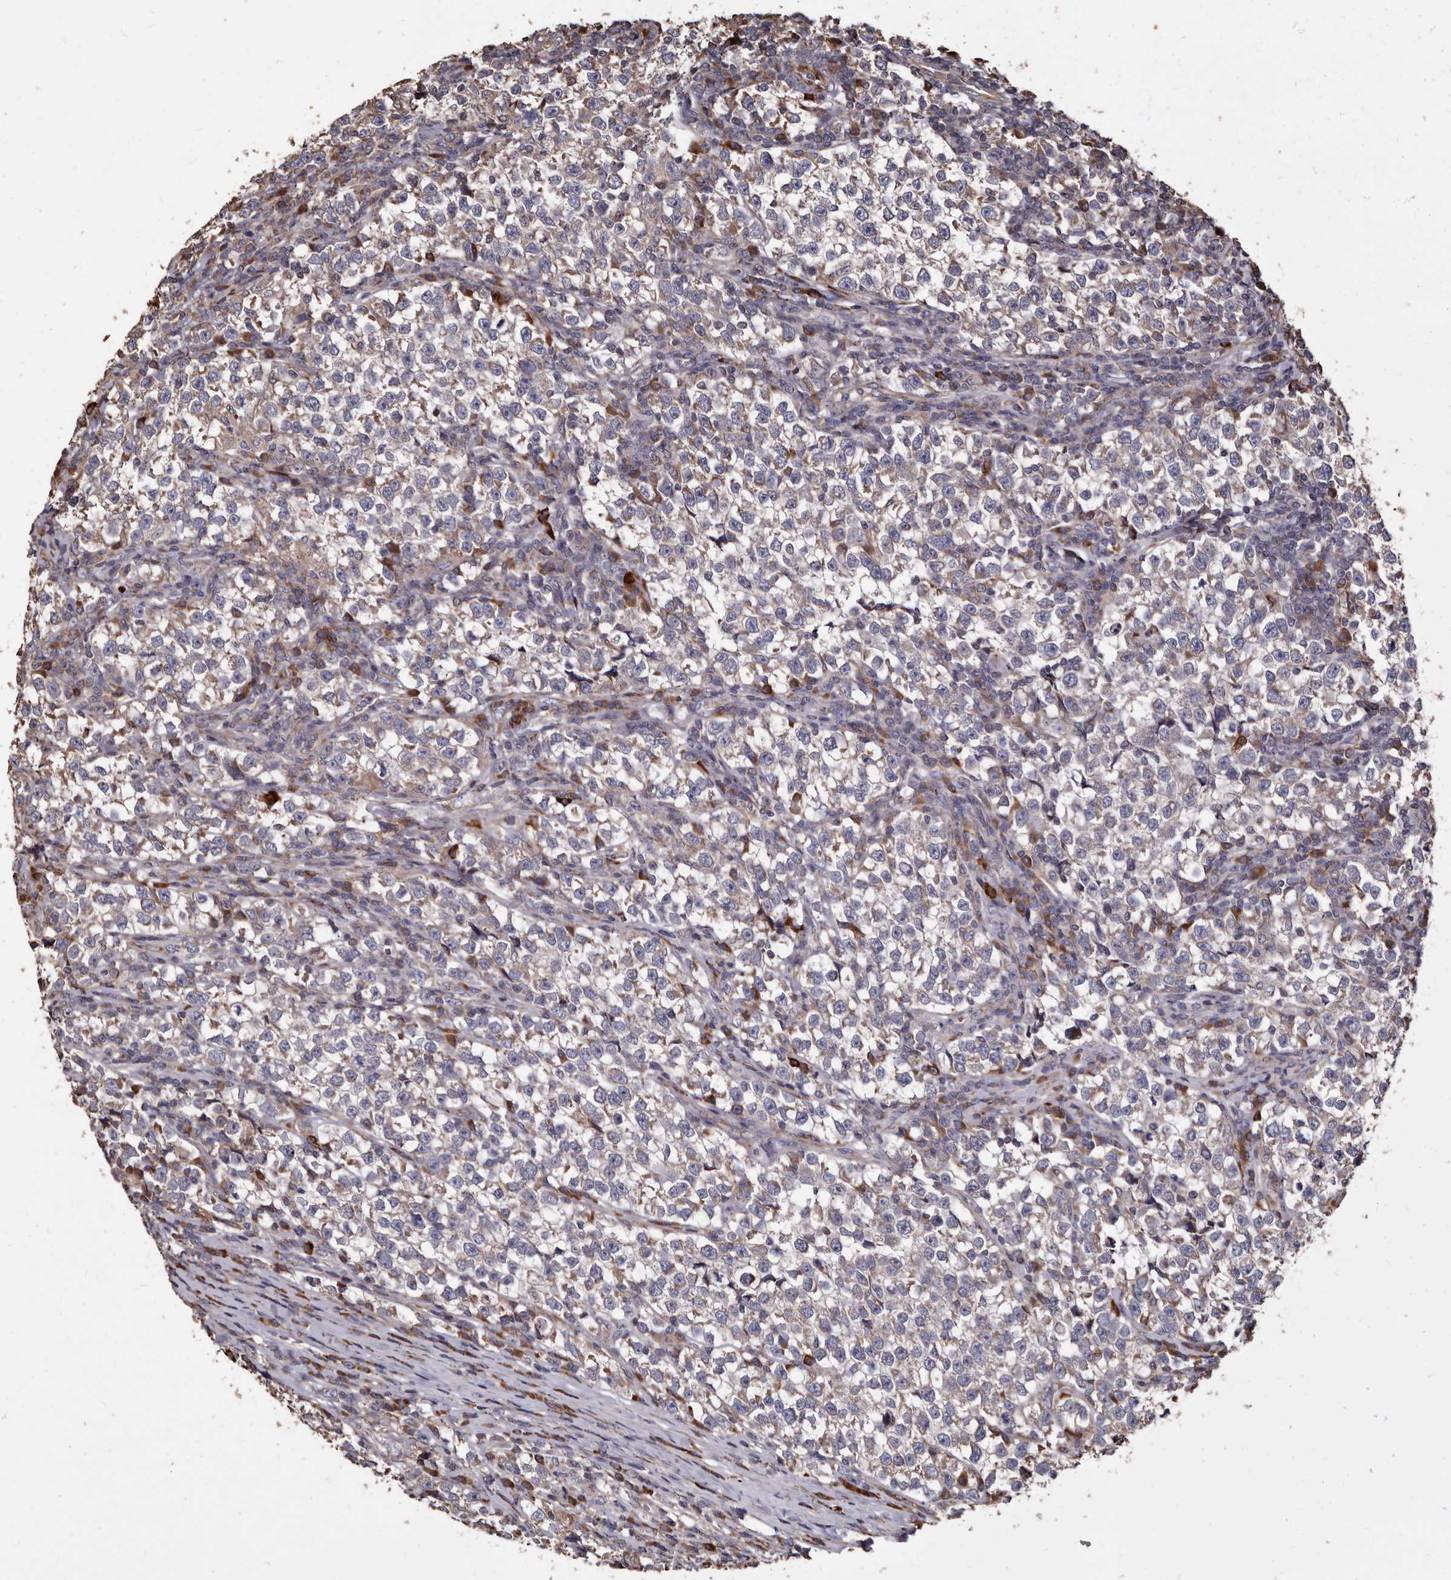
{"staining": {"intensity": "weak", "quantity": "<25%", "location": "cytoplasmic/membranous"}, "tissue": "testis cancer", "cell_type": "Tumor cells", "image_type": "cancer", "snomed": [{"axis": "morphology", "description": "Normal tissue, NOS"}, {"axis": "morphology", "description": "Seminoma, NOS"}, {"axis": "topography", "description": "Testis"}], "caption": "This image is of testis seminoma stained with immunohistochemistry to label a protein in brown with the nuclei are counter-stained blue. There is no staining in tumor cells.", "gene": "OSGIN2", "patient": {"sex": "male", "age": 43}}